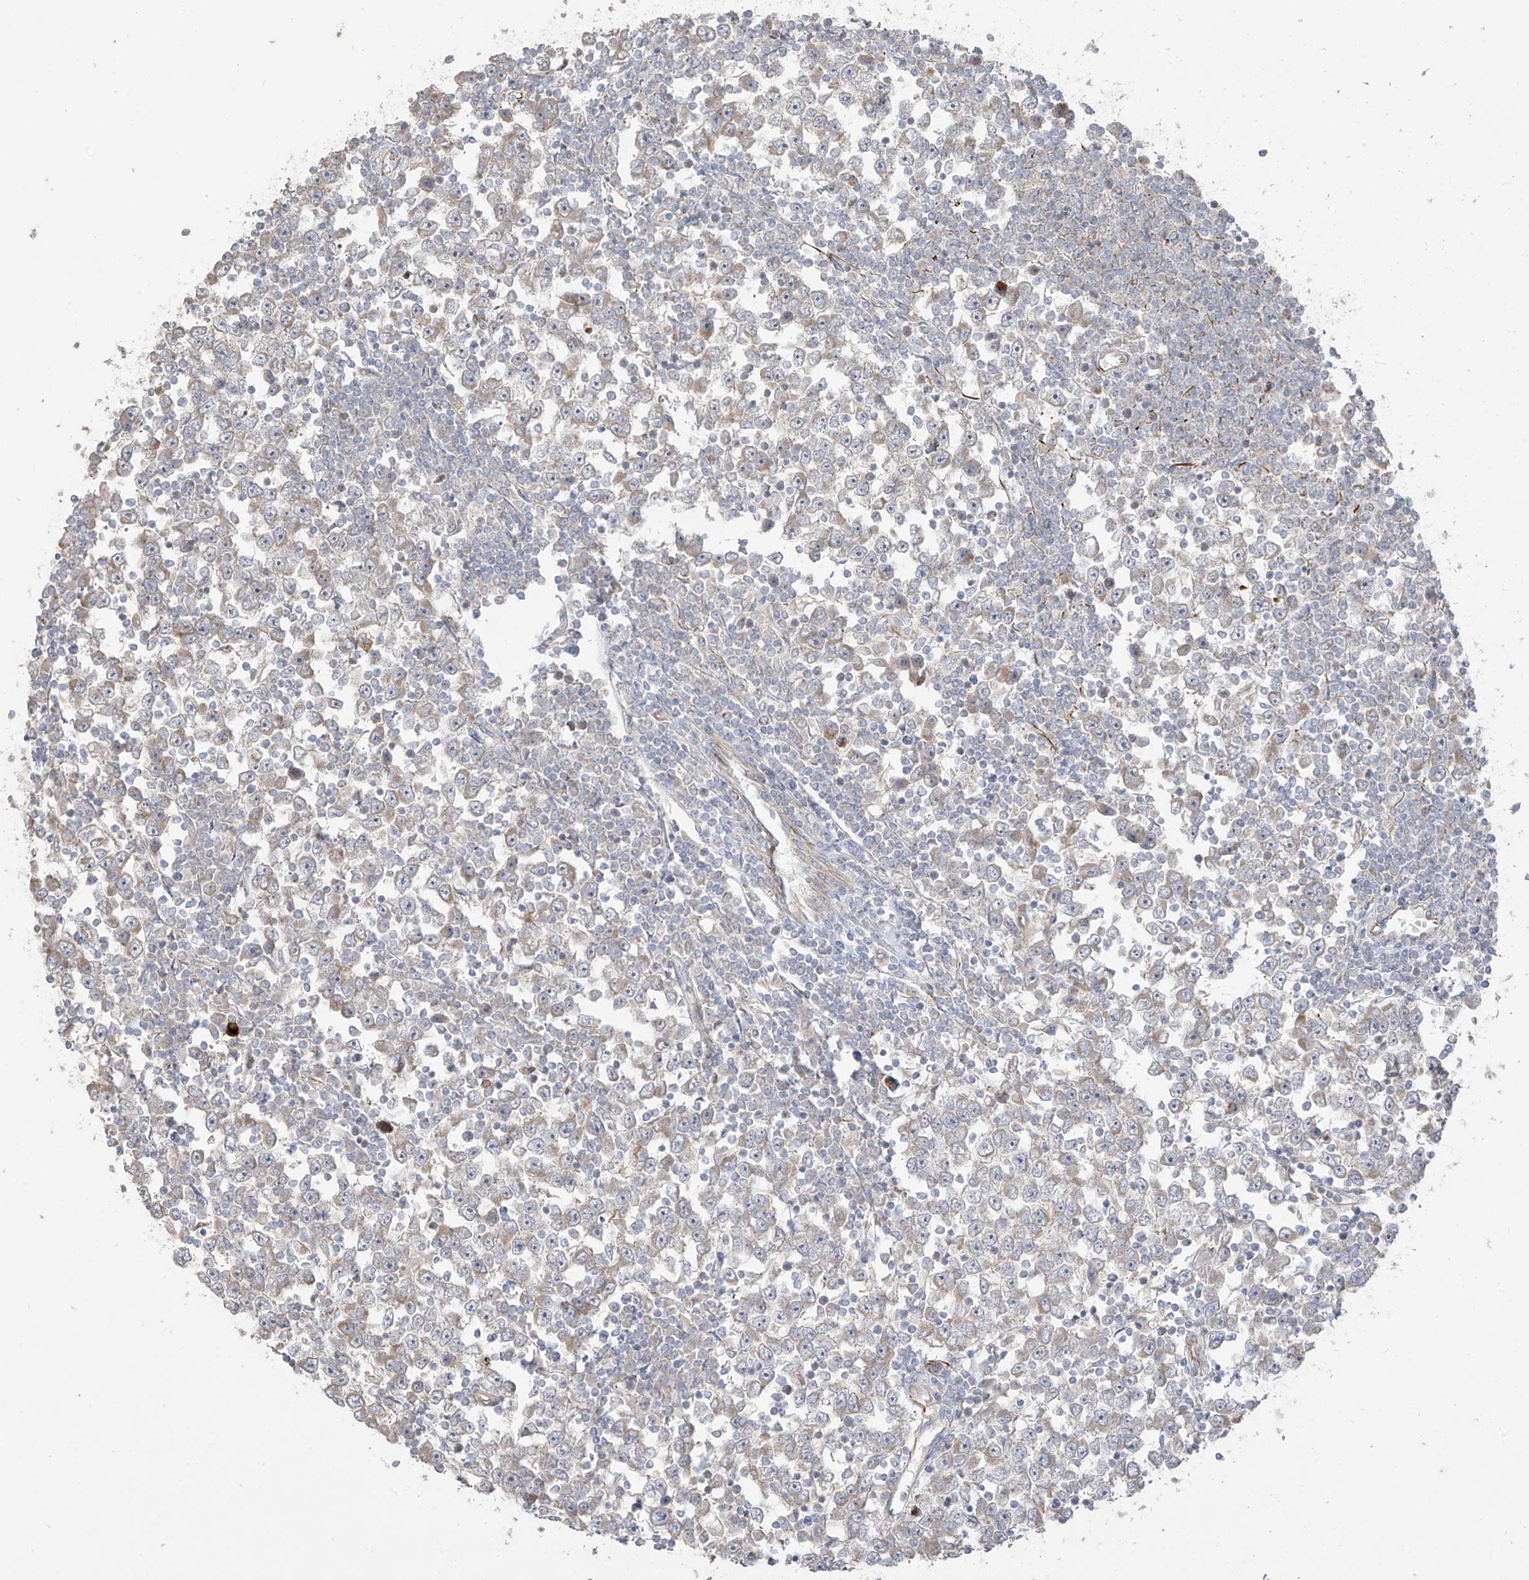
{"staining": {"intensity": "weak", "quantity": "<25%", "location": "cytoplasmic/membranous"}, "tissue": "testis cancer", "cell_type": "Tumor cells", "image_type": "cancer", "snomed": [{"axis": "morphology", "description": "Seminoma, NOS"}, {"axis": "topography", "description": "Testis"}], "caption": "The histopathology image shows no significant positivity in tumor cells of seminoma (testis).", "gene": "DCDC2", "patient": {"sex": "male", "age": 65}}